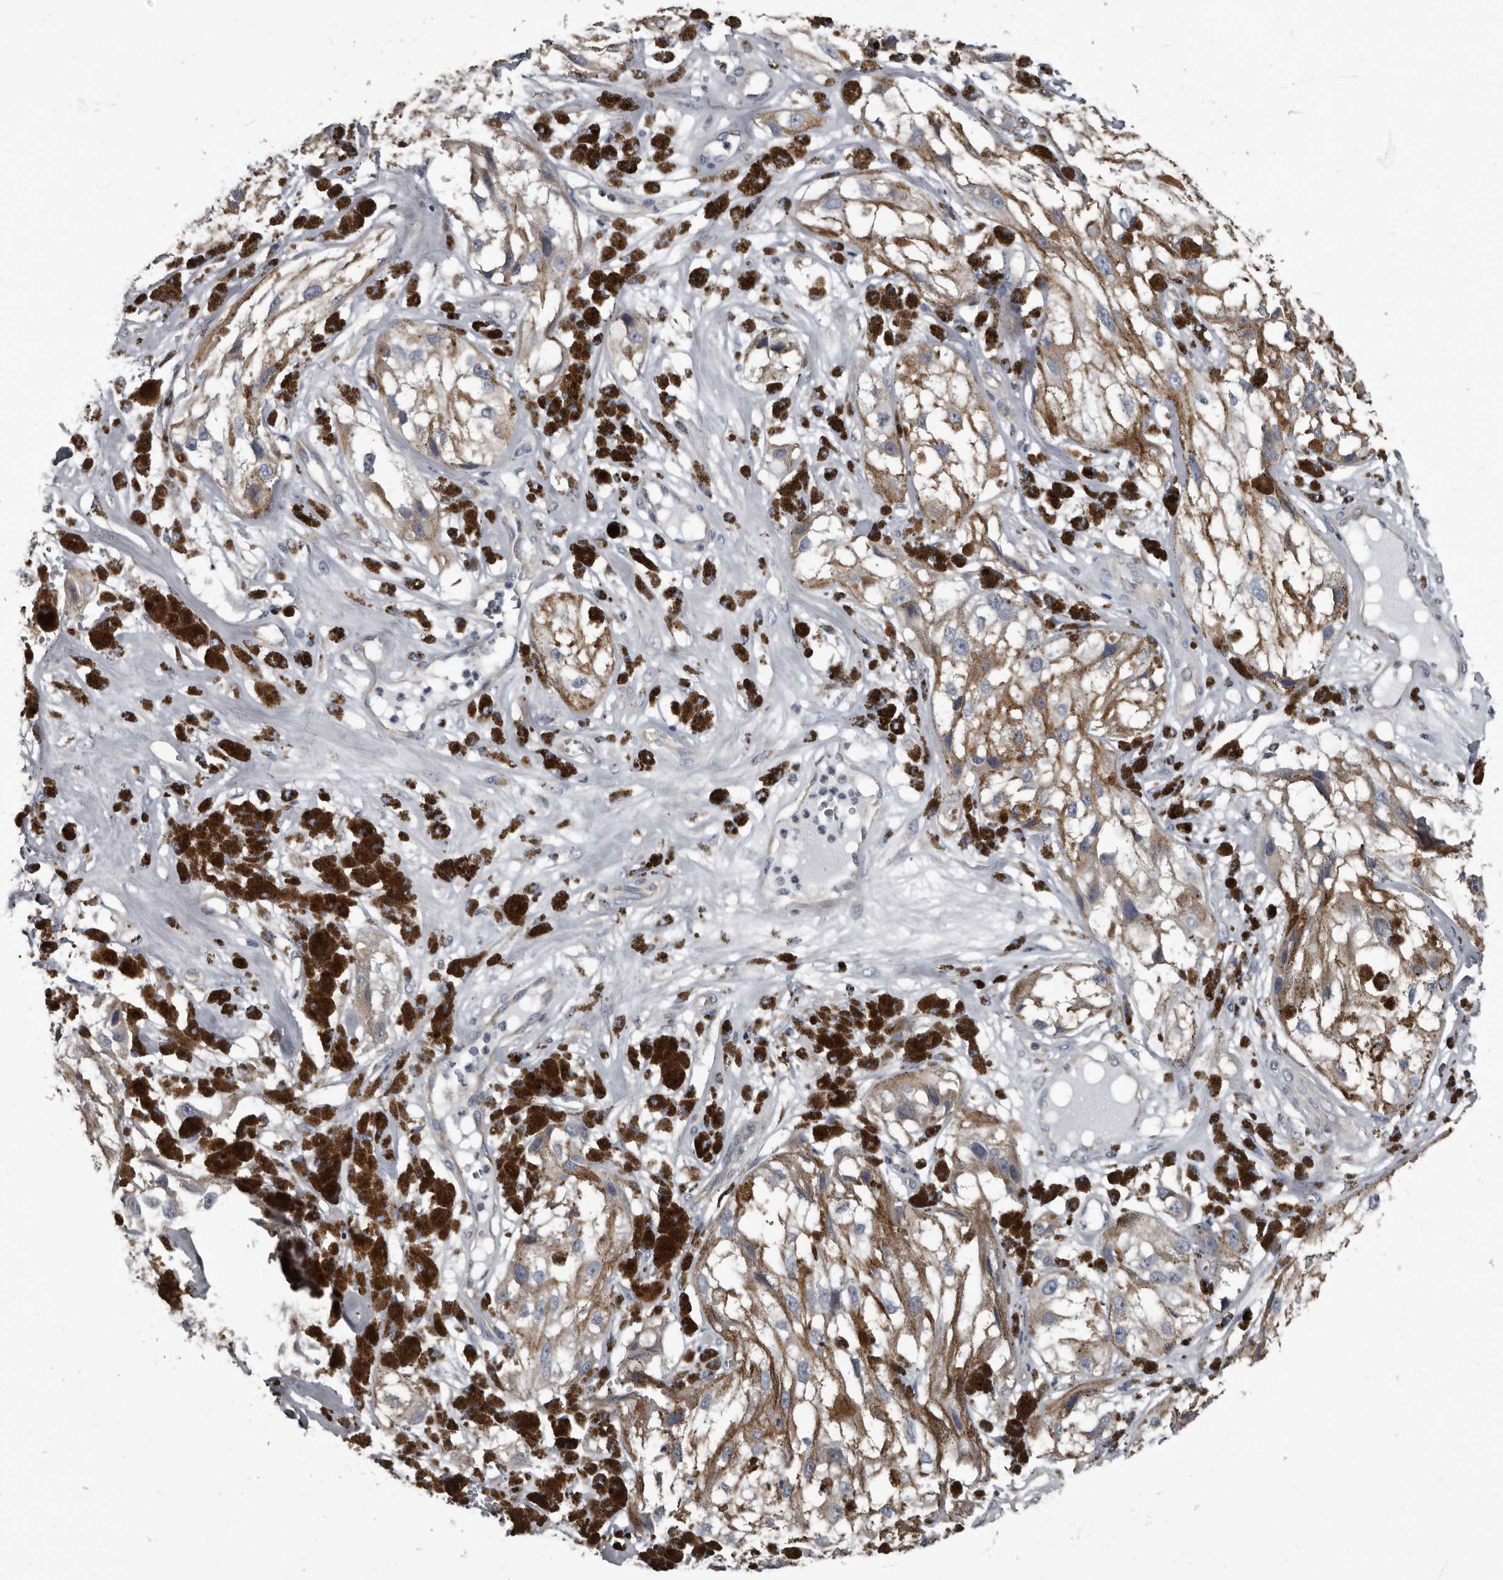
{"staining": {"intensity": "moderate", "quantity": ">75%", "location": "cytoplasmic/membranous"}, "tissue": "melanoma", "cell_type": "Tumor cells", "image_type": "cancer", "snomed": [{"axis": "morphology", "description": "Malignant melanoma, NOS"}, {"axis": "topography", "description": "Skin"}], "caption": "High-magnification brightfield microscopy of malignant melanoma stained with DAB (brown) and counterstained with hematoxylin (blue). tumor cells exhibit moderate cytoplasmic/membranous expression is appreciated in approximately>75% of cells.", "gene": "TPD52L1", "patient": {"sex": "male", "age": 88}}